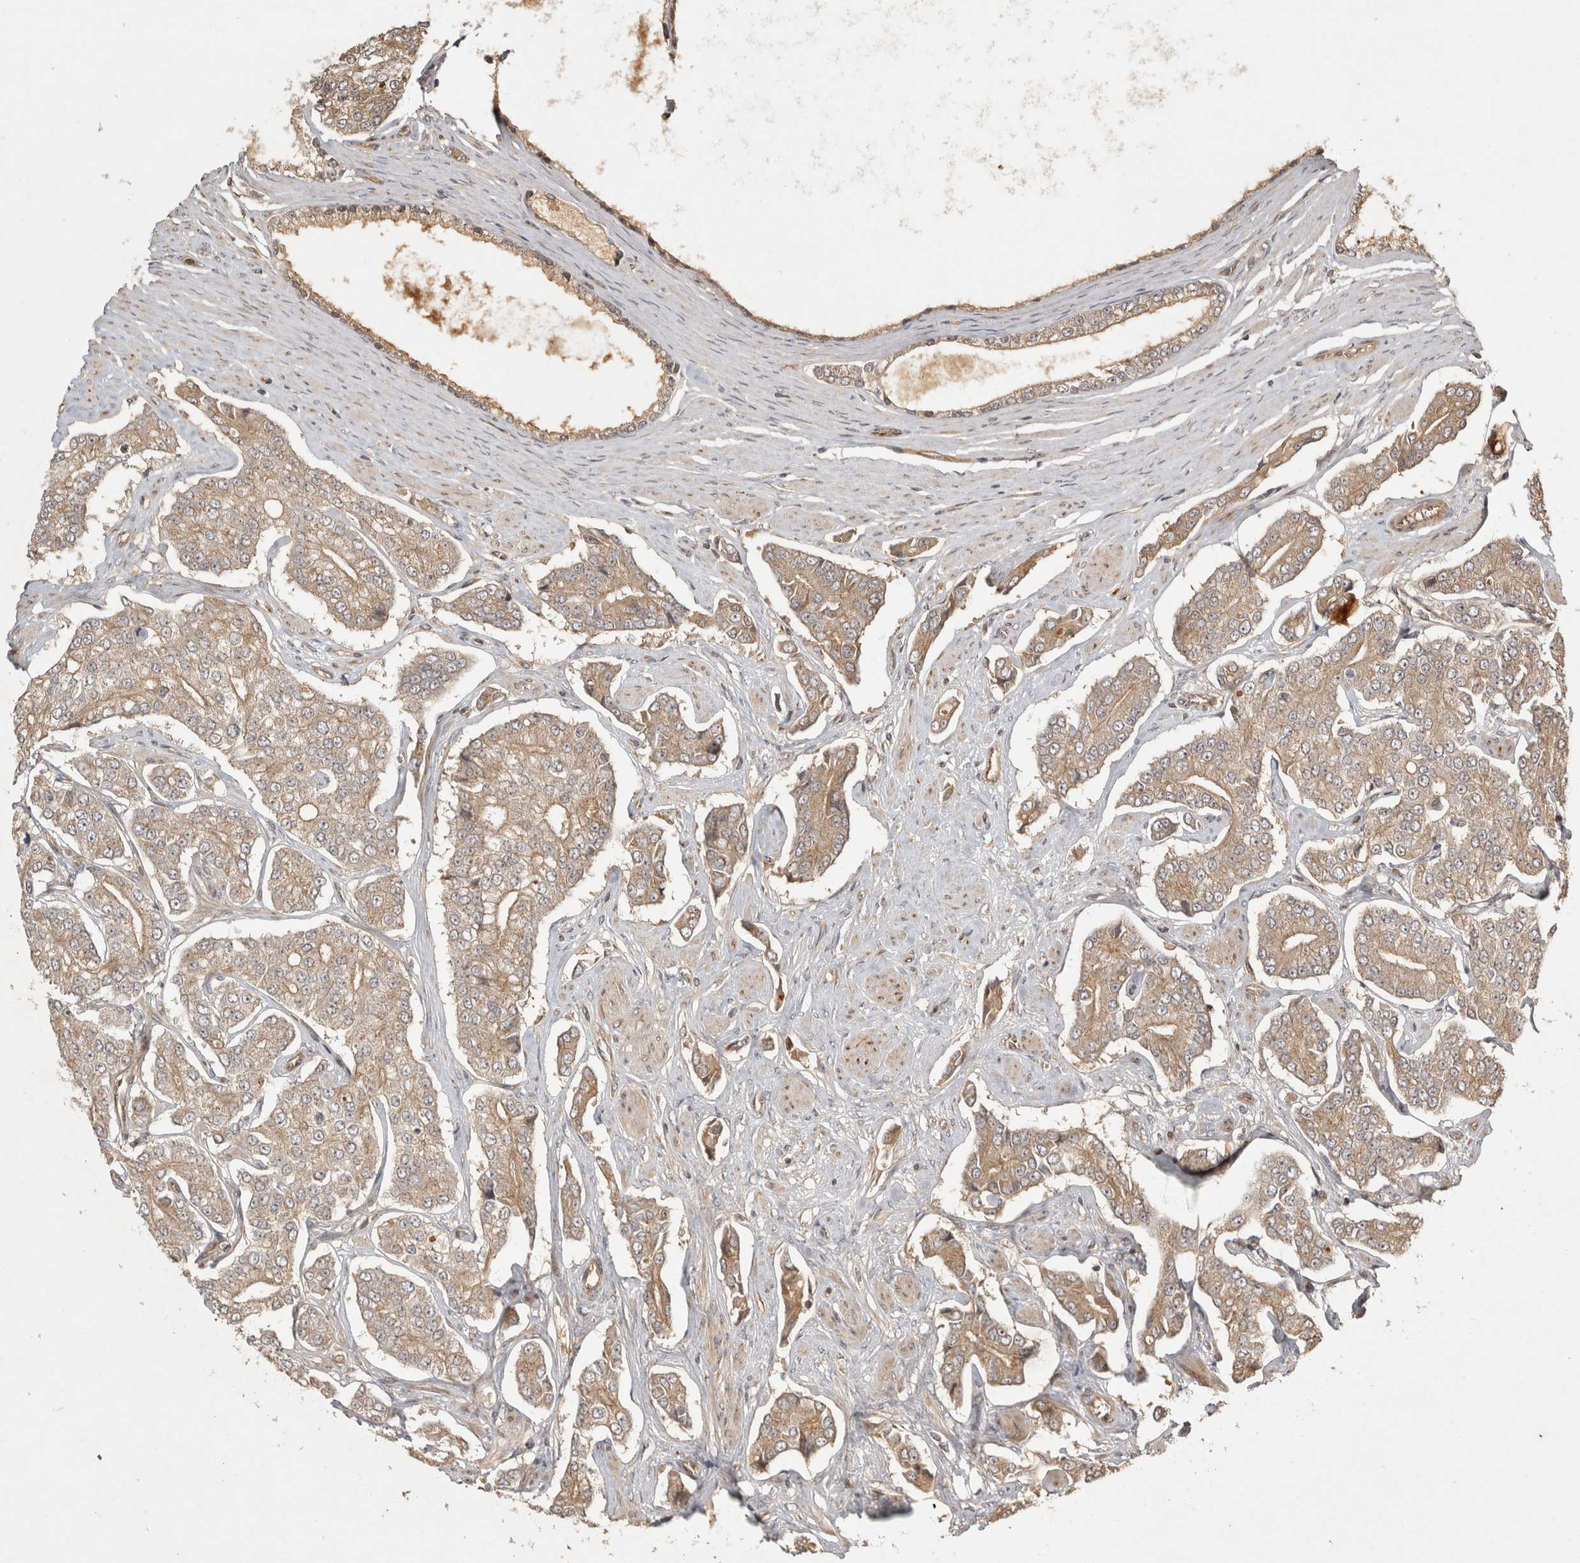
{"staining": {"intensity": "moderate", "quantity": ">75%", "location": "cytoplasmic/membranous"}, "tissue": "prostate cancer", "cell_type": "Tumor cells", "image_type": "cancer", "snomed": [{"axis": "morphology", "description": "Adenocarcinoma, High grade"}, {"axis": "topography", "description": "Prostate"}], "caption": "Immunohistochemistry micrograph of prostate high-grade adenocarcinoma stained for a protein (brown), which reveals medium levels of moderate cytoplasmic/membranous staining in approximately >75% of tumor cells.", "gene": "CAMSAP2", "patient": {"sex": "male", "age": 71}}